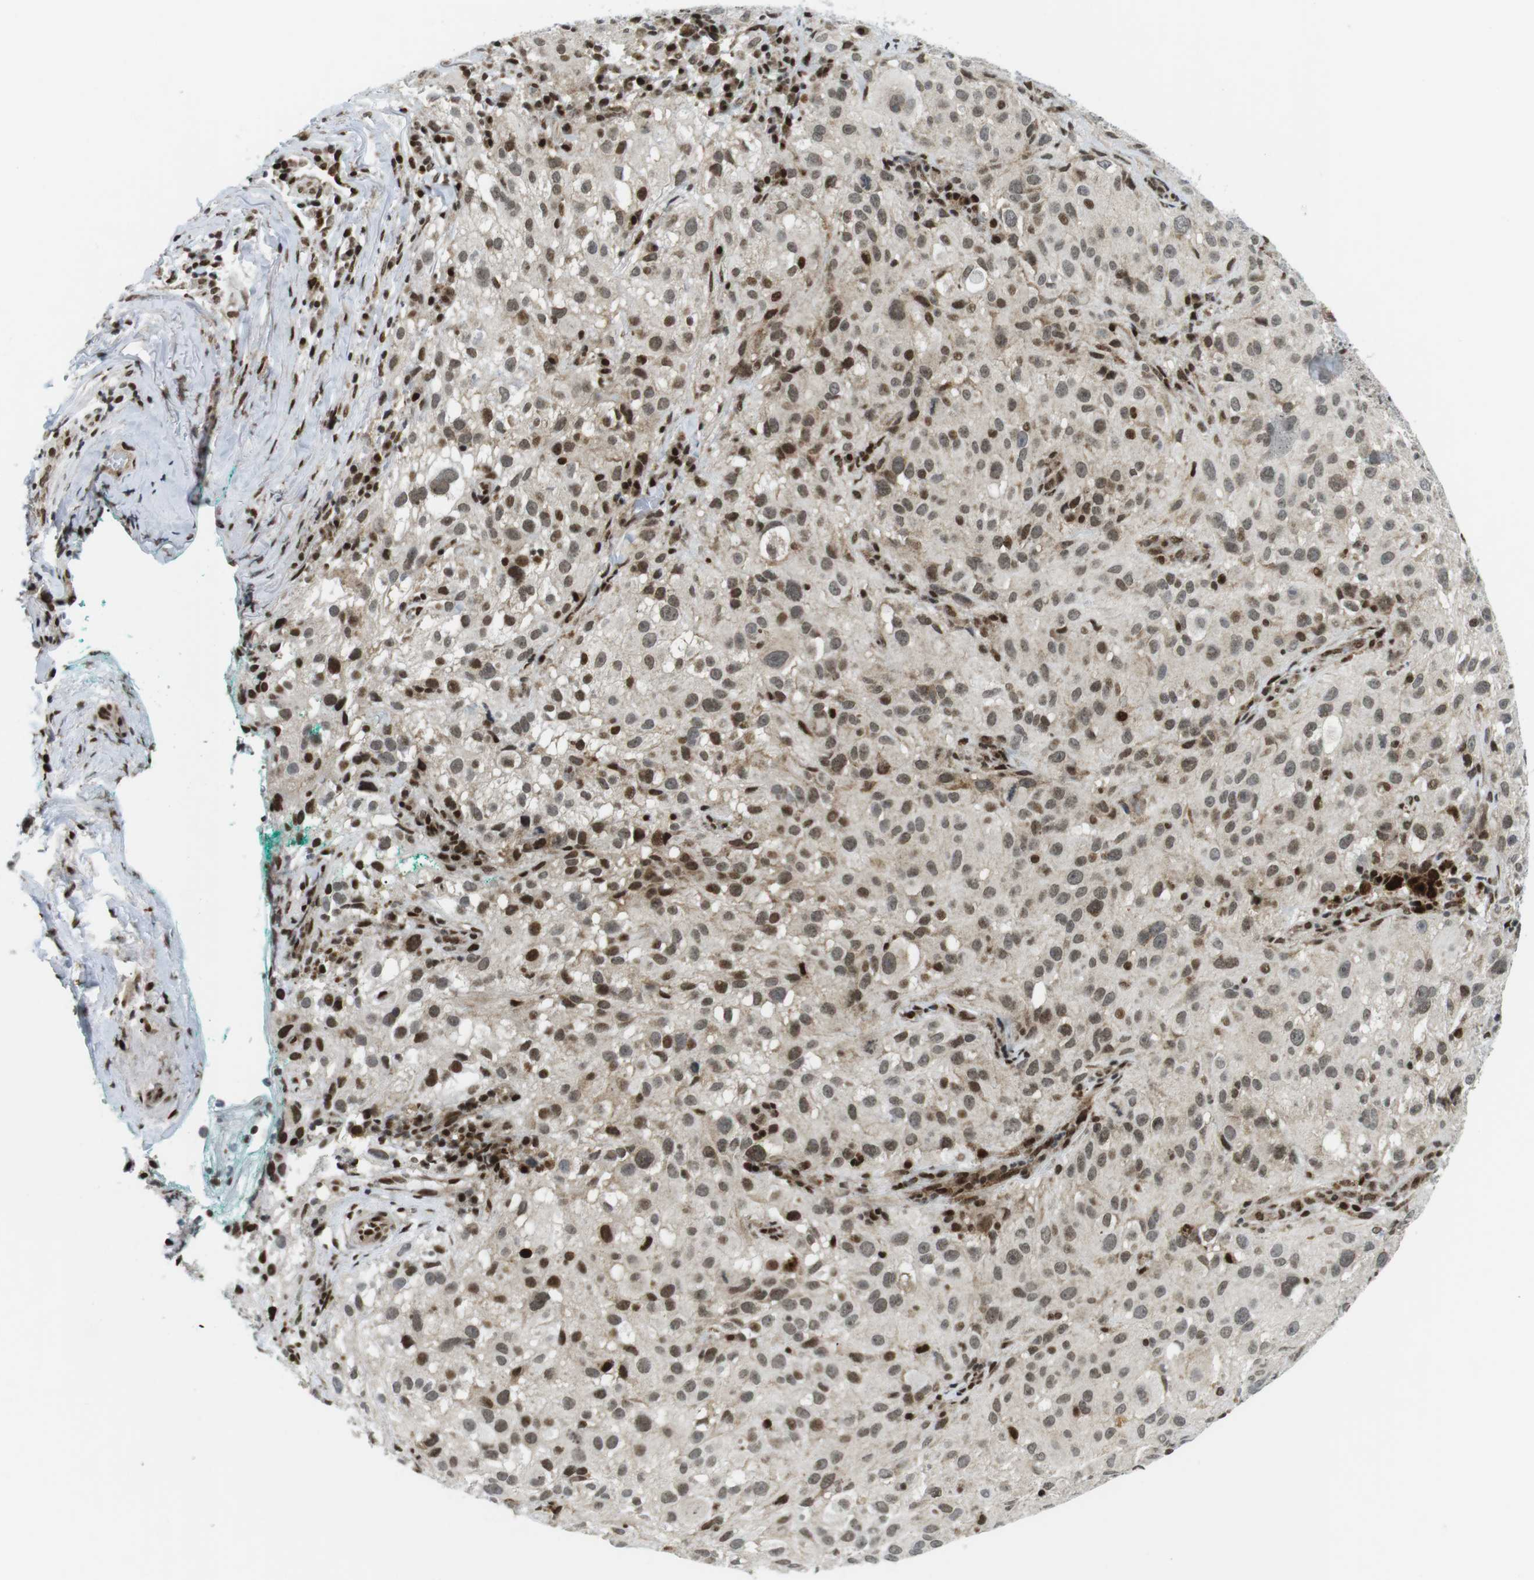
{"staining": {"intensity": "moderate", "quantity": ">75%", "location": "nuclear"}, "tissue": "melanoma", "cell_type": "Tumor cells", "image_type": "cancer", "snomed": [{"axis": "morphology", "description": "Necrosis, NOS"}, {"axis": "morphology", "description": "Malignant melanoma, NOS"}, {"axis": "topography", "description": "Skin"}], "caption": "IHC (DAB) staining of melanoma reveals moderate nuclear protein staining in approximately >75% of tumor cells.", "gene": "CDC27", "patient": {"sex": "female", "age": 87}}